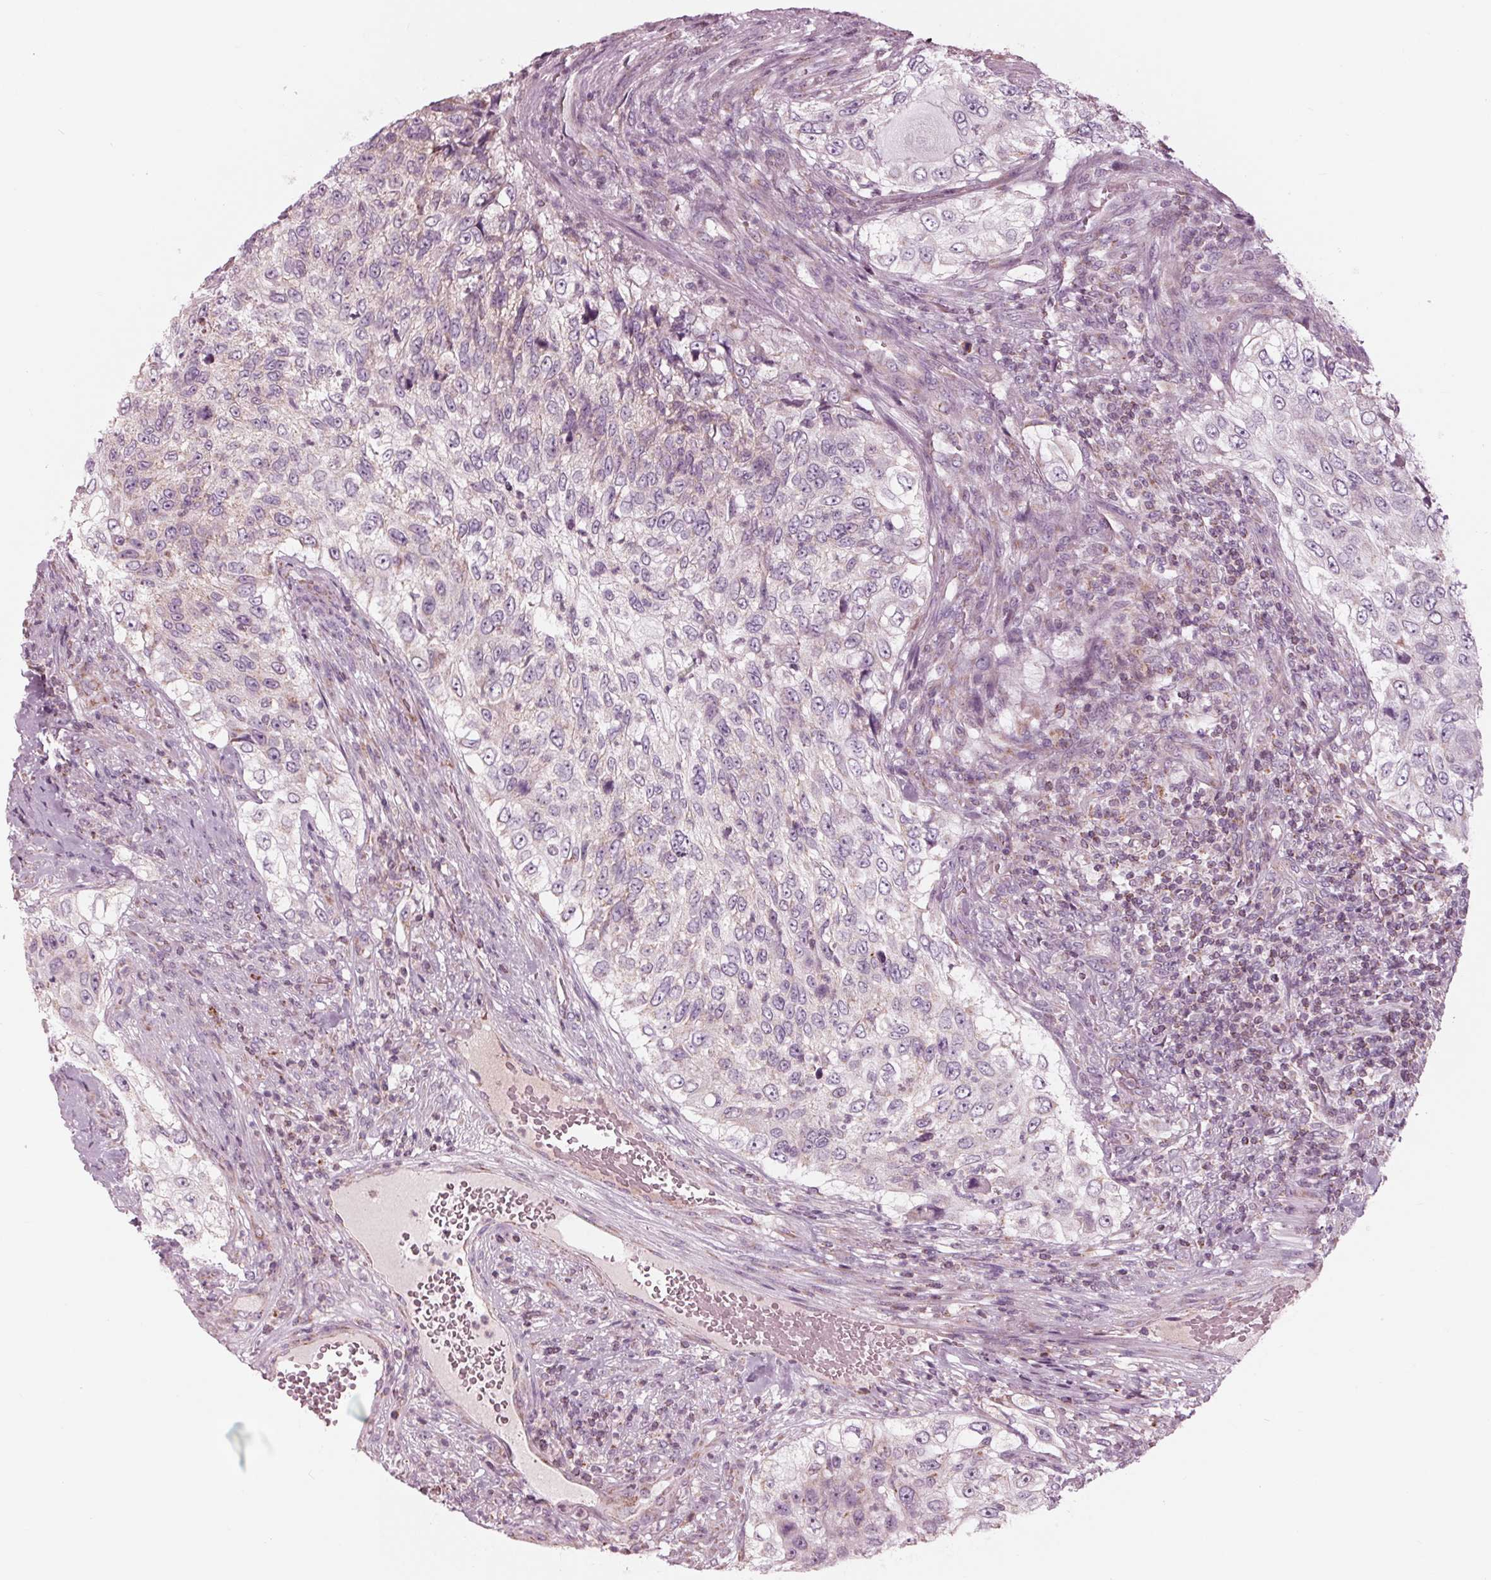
{"staining": {"intensity": "weak", "quantity": "<25%", "location": "cytoplasmic/membranous"}, "tissue": "urothelial cancer", "cell_type": "Tumor cells", "image_type": "cancer", "snomed": [{"axis": "morphology", "description": "Urothelial carcinoma, High grade"}, {"axis": "topography", "description": "Urinary bladder"}], "caption": "IHC histopathology image of neoplastic tissue: urothelial cancer stained with DAB exhibits no significant protein staining in tumor cells.", "gene": "CLN6", "patient": {"sex": "female", "age": 60}}